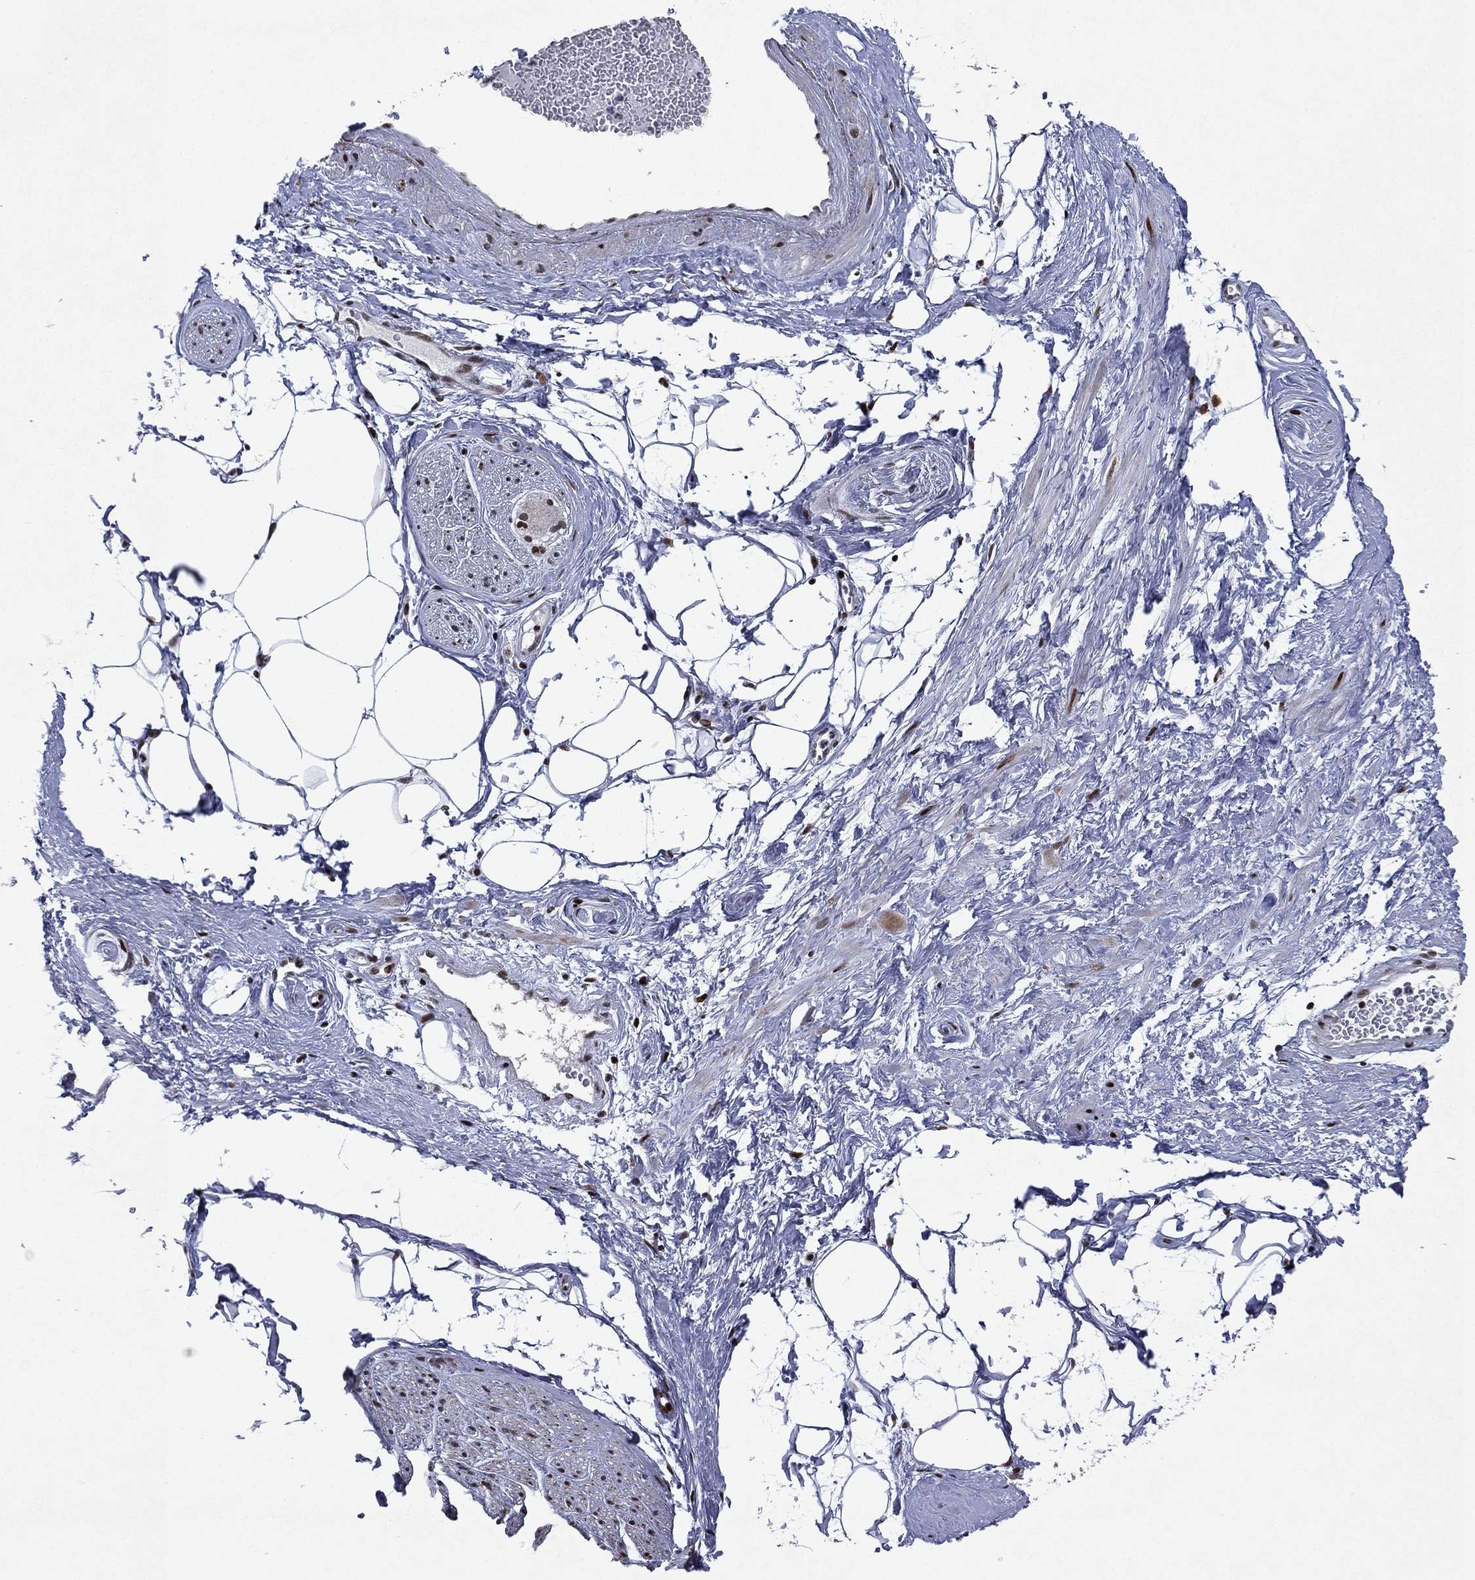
{"staining": {"intensity": "strong", "quantity": "25%-75%", "location": "nuclear"}, "tissue": "adipose tissue", "cell_type": "Adipocytes", "image_type": "normal", "snomed": [{"axis": "morphology", "description": "Normal tissue, NOS"}, {"axis": "topography", "description": "Prostate"}, {"axis": "topography", "description": "Peripheral nerve tissue"}], "caption": "Adipose tissue stained with DAB (3,3'-diaminobenzidine) immunohistochemistry (IHC) displays high levels of strong nuclear expression in about 25%-75% of adipocytes.", "gene": "RTF1", "patient": {"sex": "male", "age": 57}}